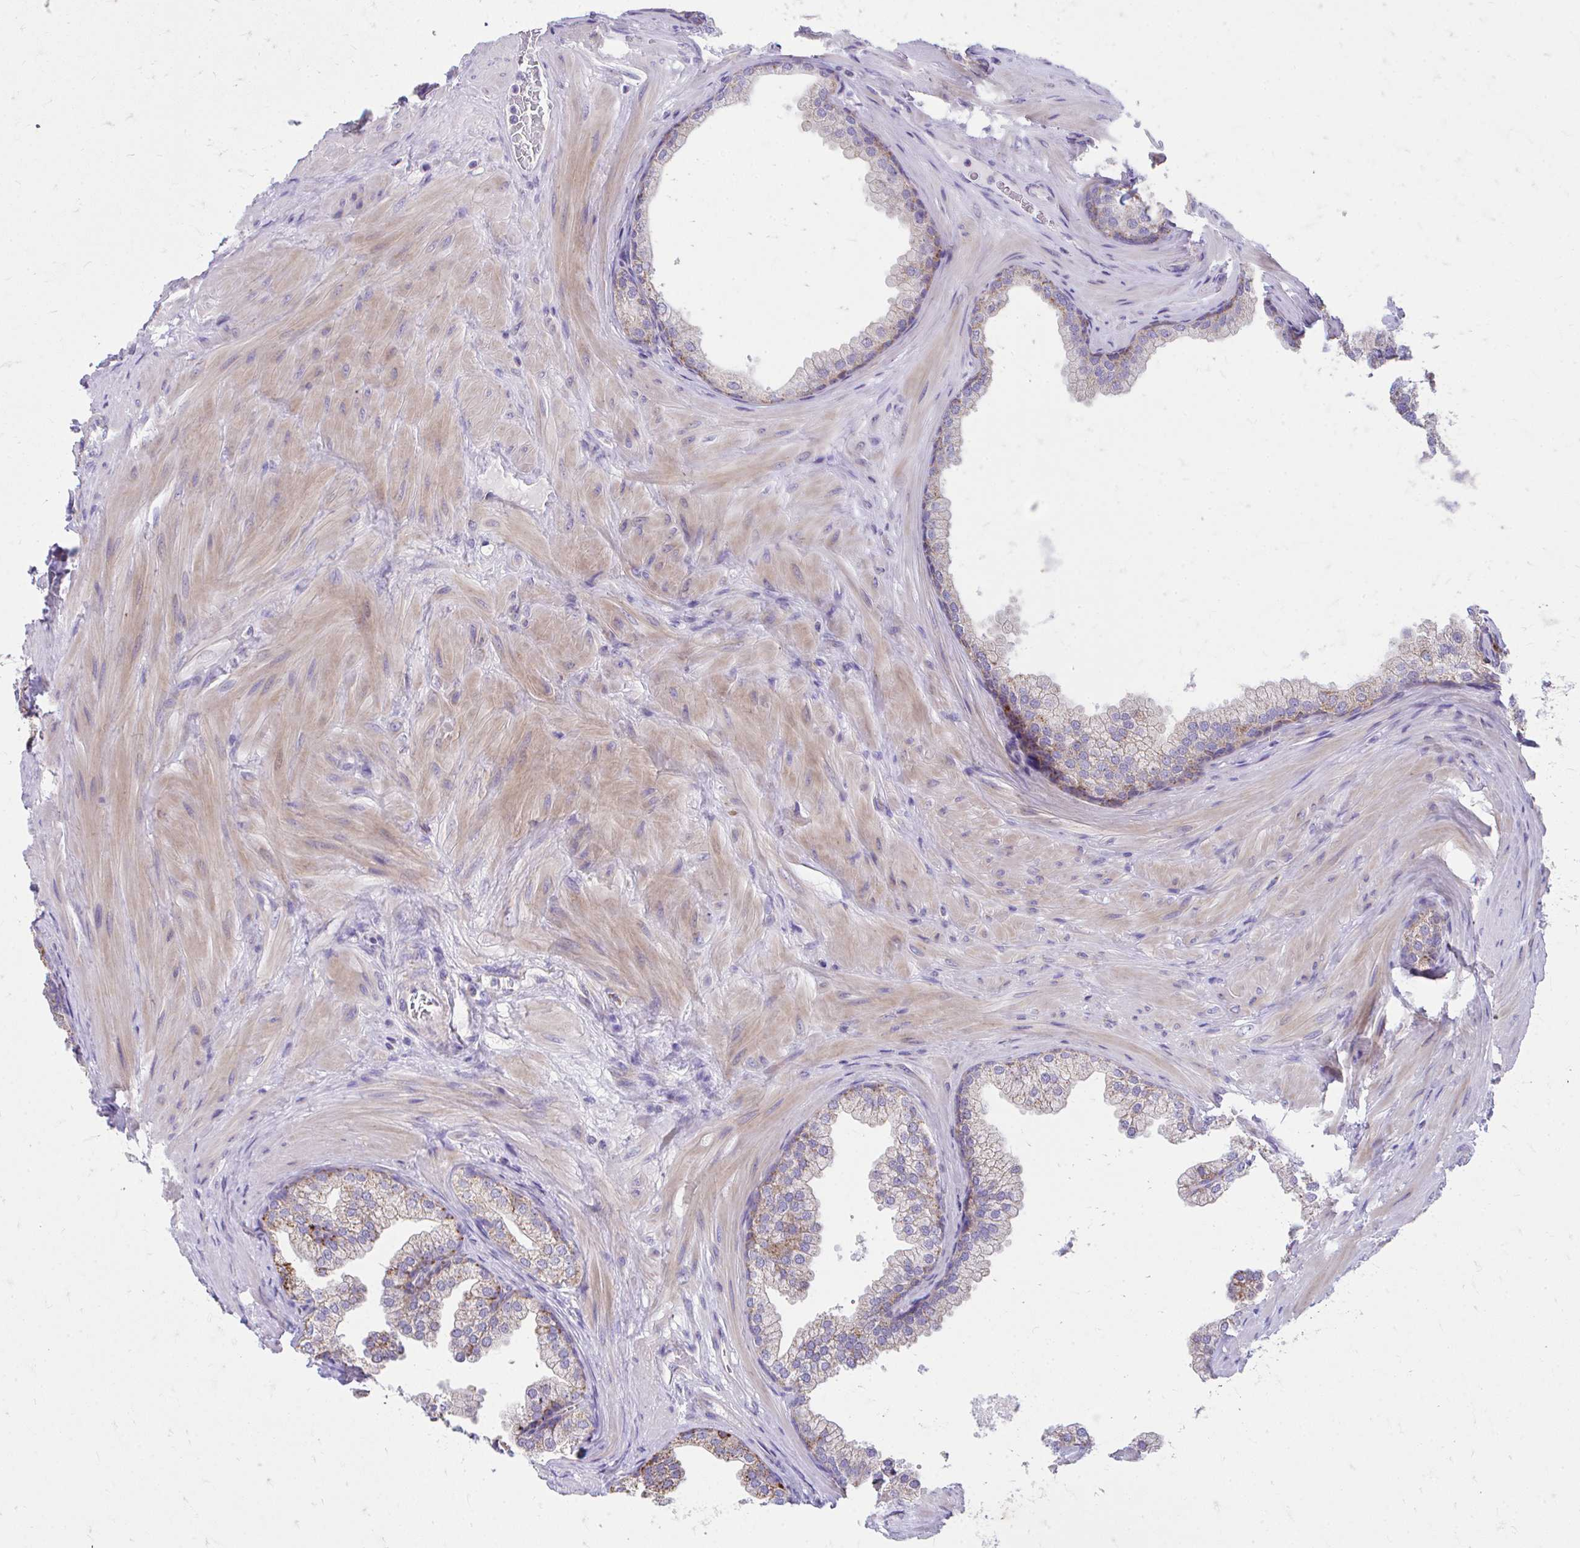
{"staining": {"intensity": "moderate", "quantity": "25%-75%", "location": "cytoplasmic/membranous"}, "tissue": "prostate", "cell_type": "Glandular cells", "image_type": "normal", "snomed": [{"axis": "morphology", "description": "Normal tissue, NOS"}, {"axis": "topography", "description": "Prostate"}], "caption": "Immunohistochemical staining of benign prostate displays moderate cytoplasmic/membranous protein positivity in about 25%-75% of glandular cells.", "gene": "MRPL19", "patient": {"sex": "male", "age": 37}}